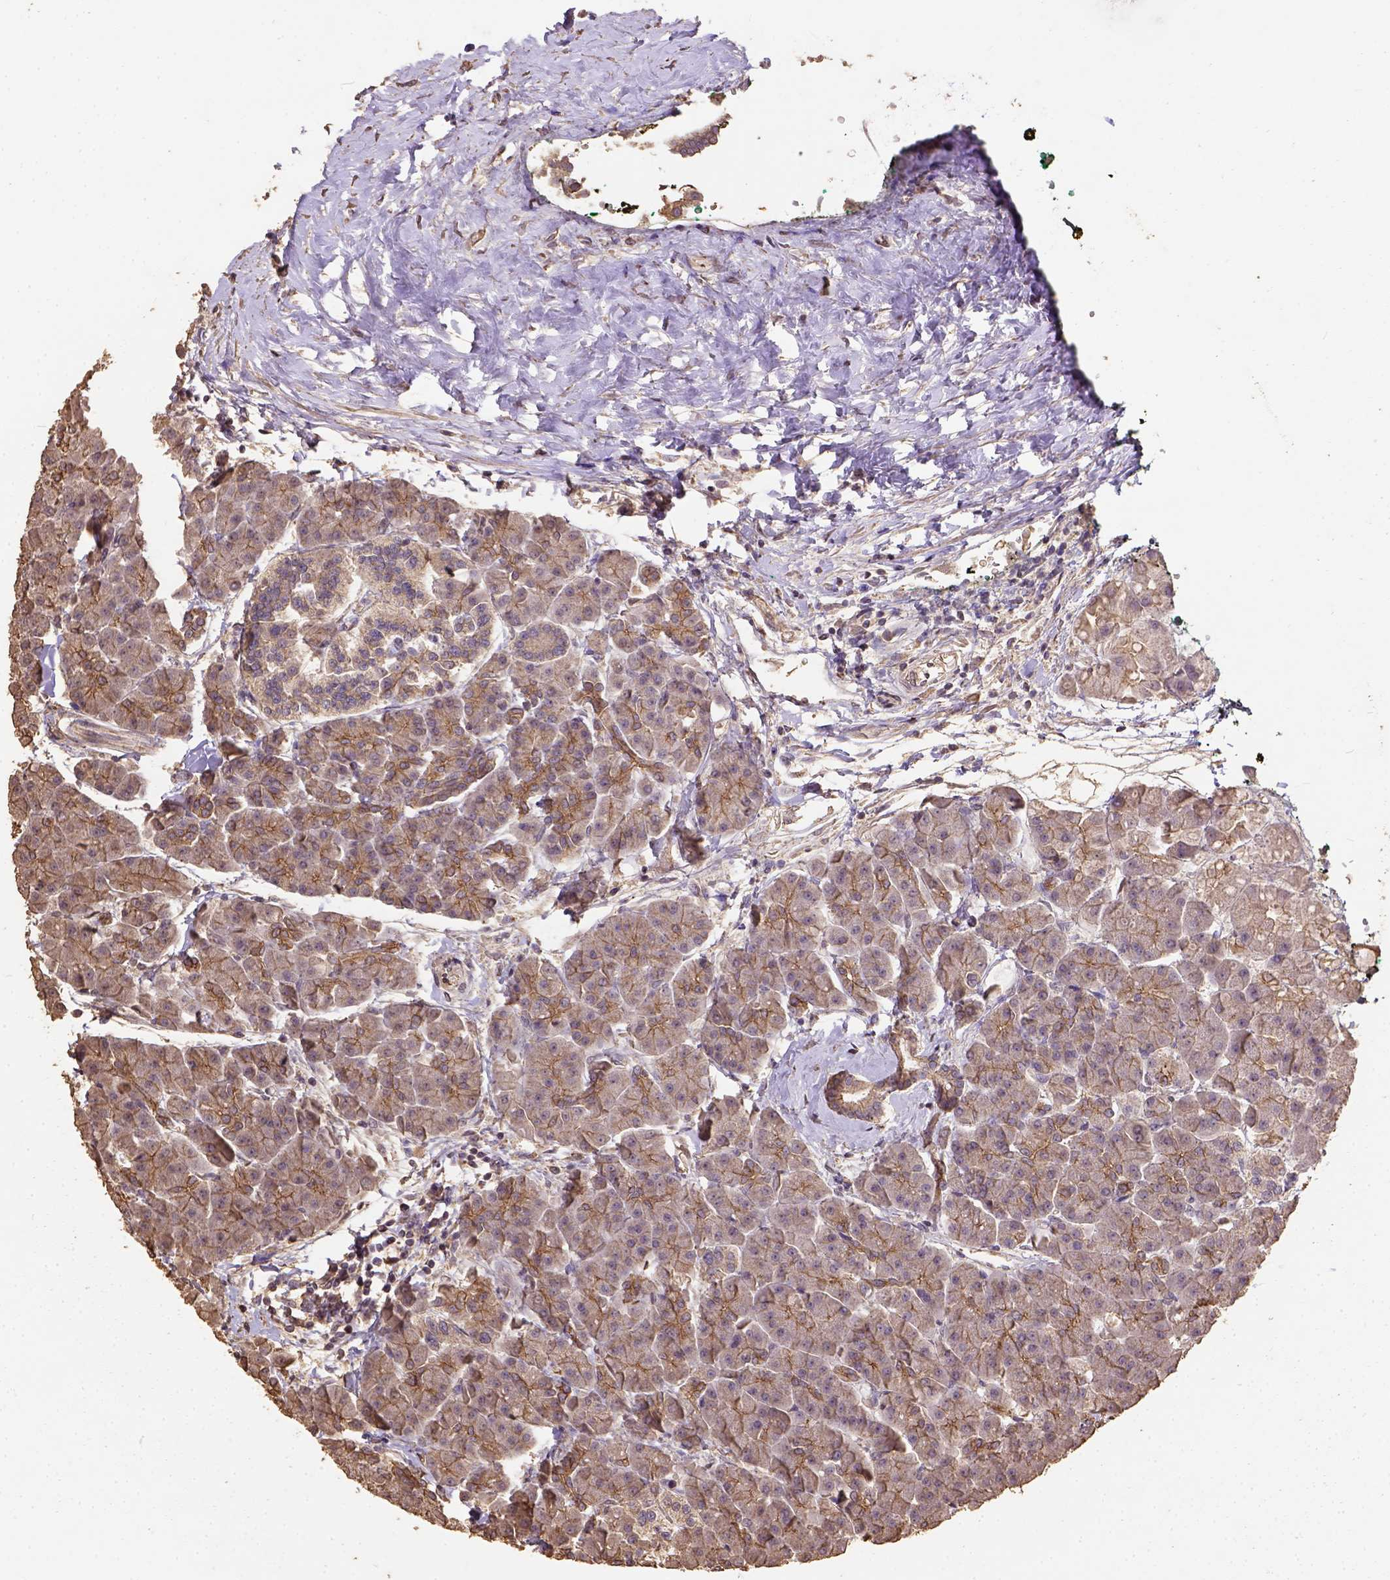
{"staining": {"intensity": "weak", "quantity": ">75%", "location": "cytoplasmic/membranous"}, "tissue": "pancreas", "cell_type": "Exocrine glandular cells", "image_type": "normal", "snomed": [{"axis": "morphology", "description": "Normal tissue, NOS"}, {"axis": "topography", "description": "Adipose tissue"}, {"axis": "topography", "description": "Pancreas"}, {"axis": "topography", "description": "Peripheral nerve tissue"}], "caption": "About >75% of exocrine glandular cells in benign pancreas show weak cytoplasmic/membranous protein expression as visualized by brown immunohistochemical staining.", "gene": "ATP1B3", "patient": {"sex": "female", "age": 58}}